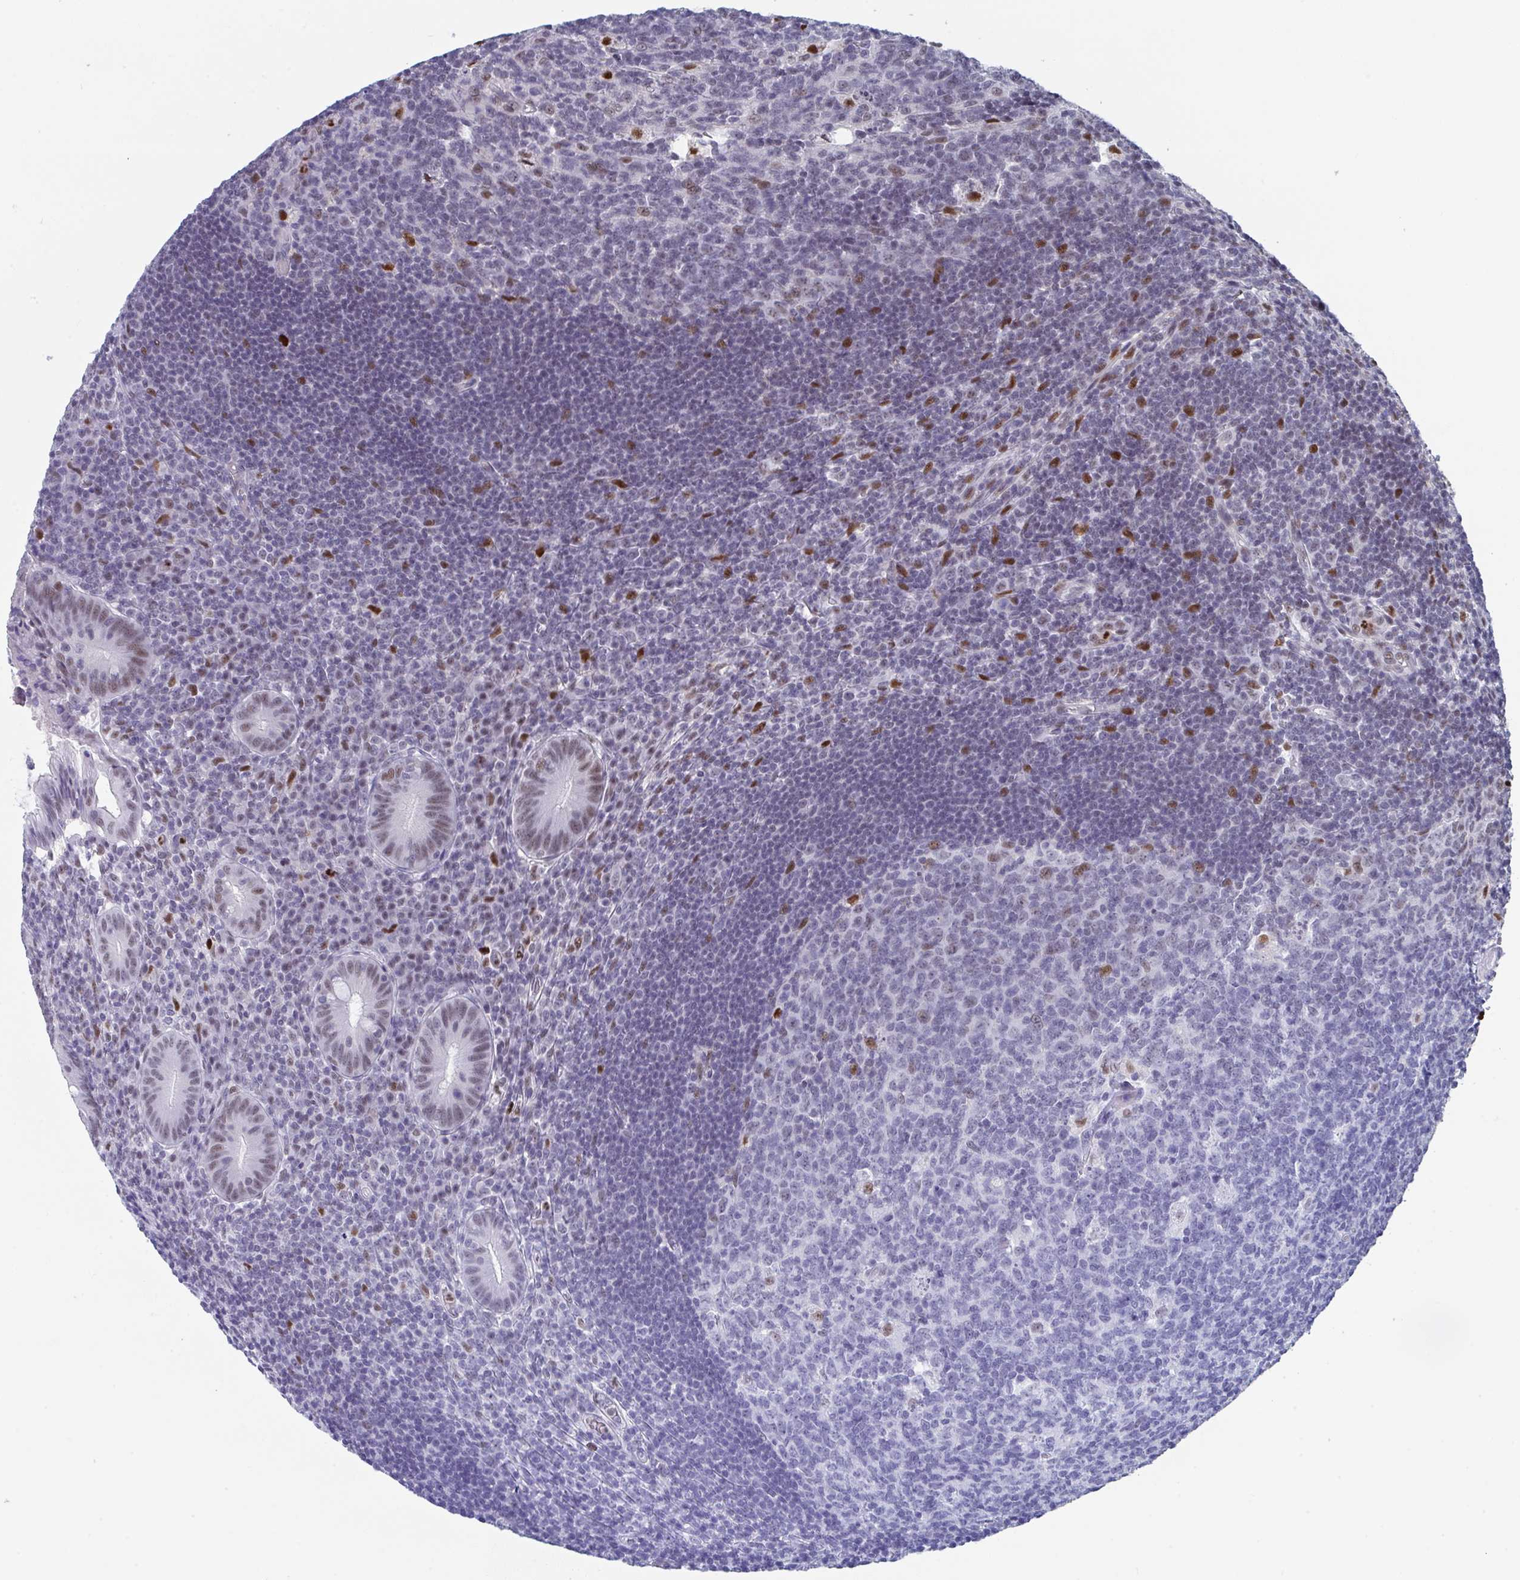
{"staining": {"intensity": "moderate", "quantity": "25%-75%", "location": "nuclear"}, "tissue": "appendix", "cell_type": "Glandular cells", "image_type": "normal", "snomed": [{"axis": "morphology", "description": "Normal tissue, NOS"}, {"axis": "topography", "description": "Appendix"}], "caption": "Glandular cells demonstrate moderate nuclear positivity in approximately 25%-75% of cells in benign appendix.", "gene": "JDP2", "patient": {"sex": "male", "age": 18}}